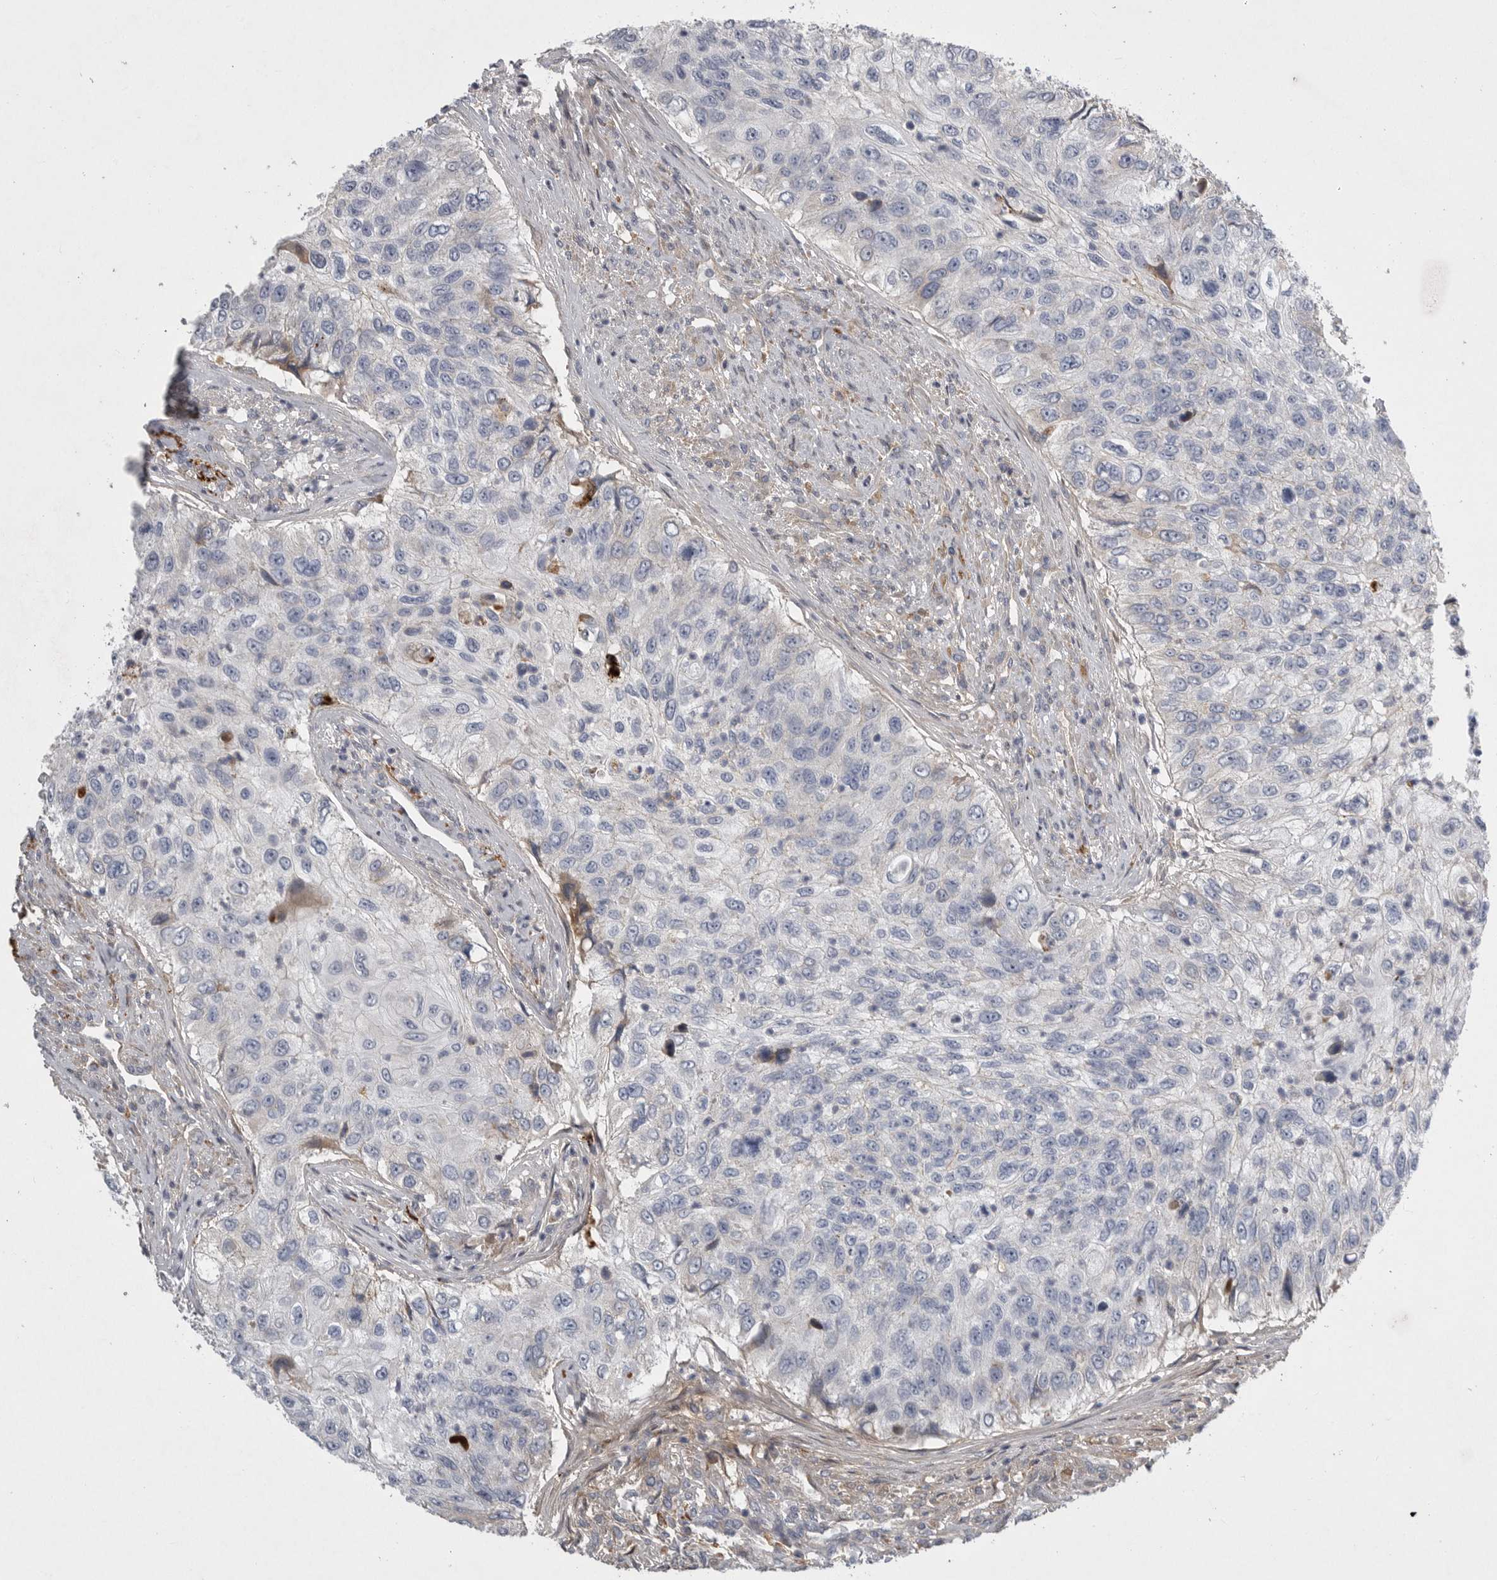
{"staining": {"intensity": "negative", "quantity": "none", "location": "none"}, "tissue": "urothelial cancer", "cell_type": "Tumor cells", "image_type": "cancer", "snomed": [{"axis": "morphology", "description": "Urothelial carcinoma, High grade"}, {"axis": "topography", "description": "Urinary bladder"}], "caption": "A micrograph of urothelial carcinoma (high-grade) stained for a protein exhibits no brown staining in tumor cells.", "gene": "CRP", "patient": {"sex": "female", "age": 60}}